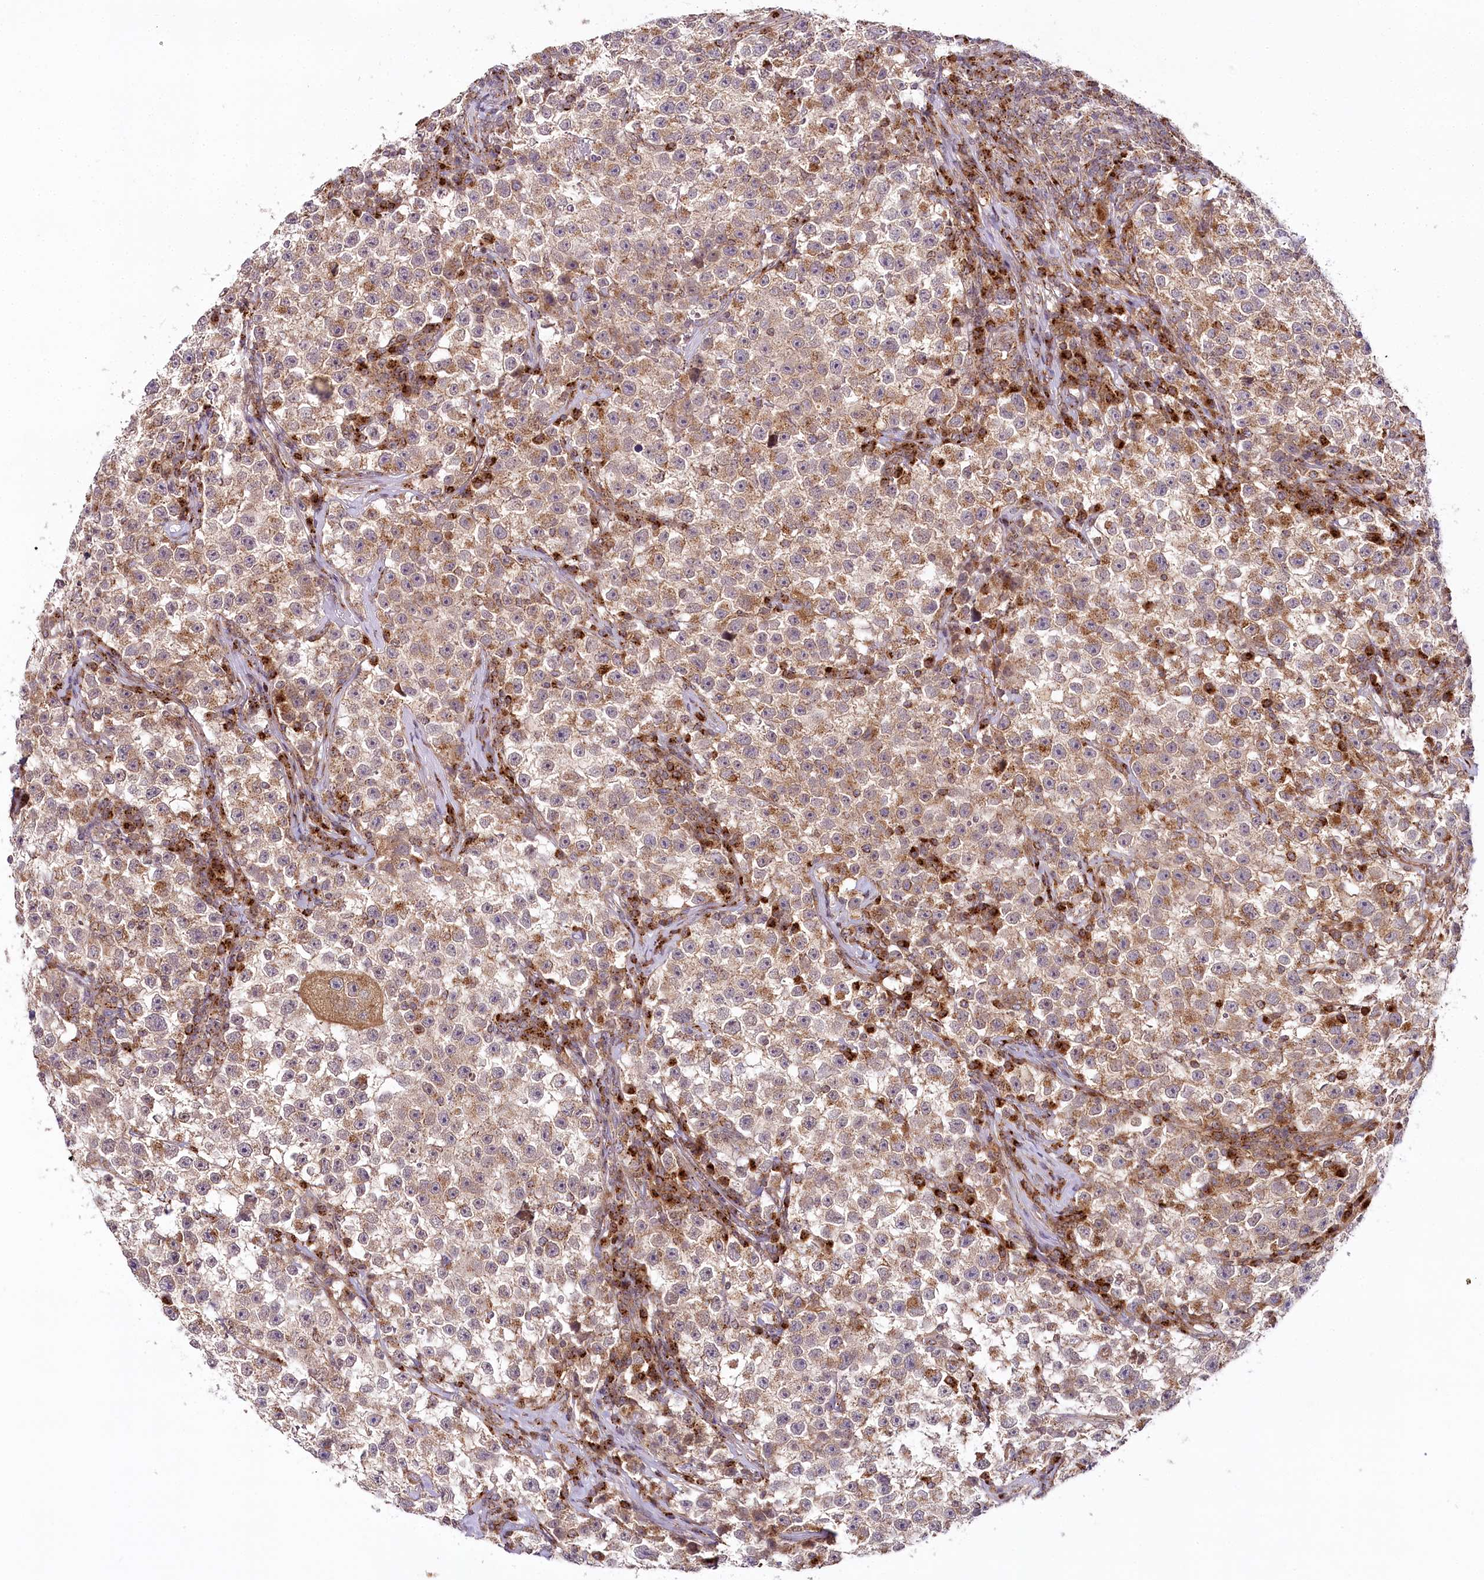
{"staining": {"intensity": "moderate", "quantity": ">75%", "location": "cytoplasmic/membranous"}, "tissue": "testis cancer", "cell_type": "Tumor cells", "image_type": "cancer", "snomed": [{"axis": "morphology", "description": "Seminoma, NOS"}, {"axis": "topography", "description": "Testis"}], "caption": "Immunohistochemistry staining of seminoma (testis), which demonstrates medium levels of moderate cytoplasmic/membranous staining in approximately >75% of tumor cells indicating moderate cytoplasmic/membranous protein expression. The staining was performed using DAB (brown) for protein detection and nuclei were counterstained in hematoxylin (blue).", "gene": "COPG1", "patient": {"sex": "male", "age": 22}}